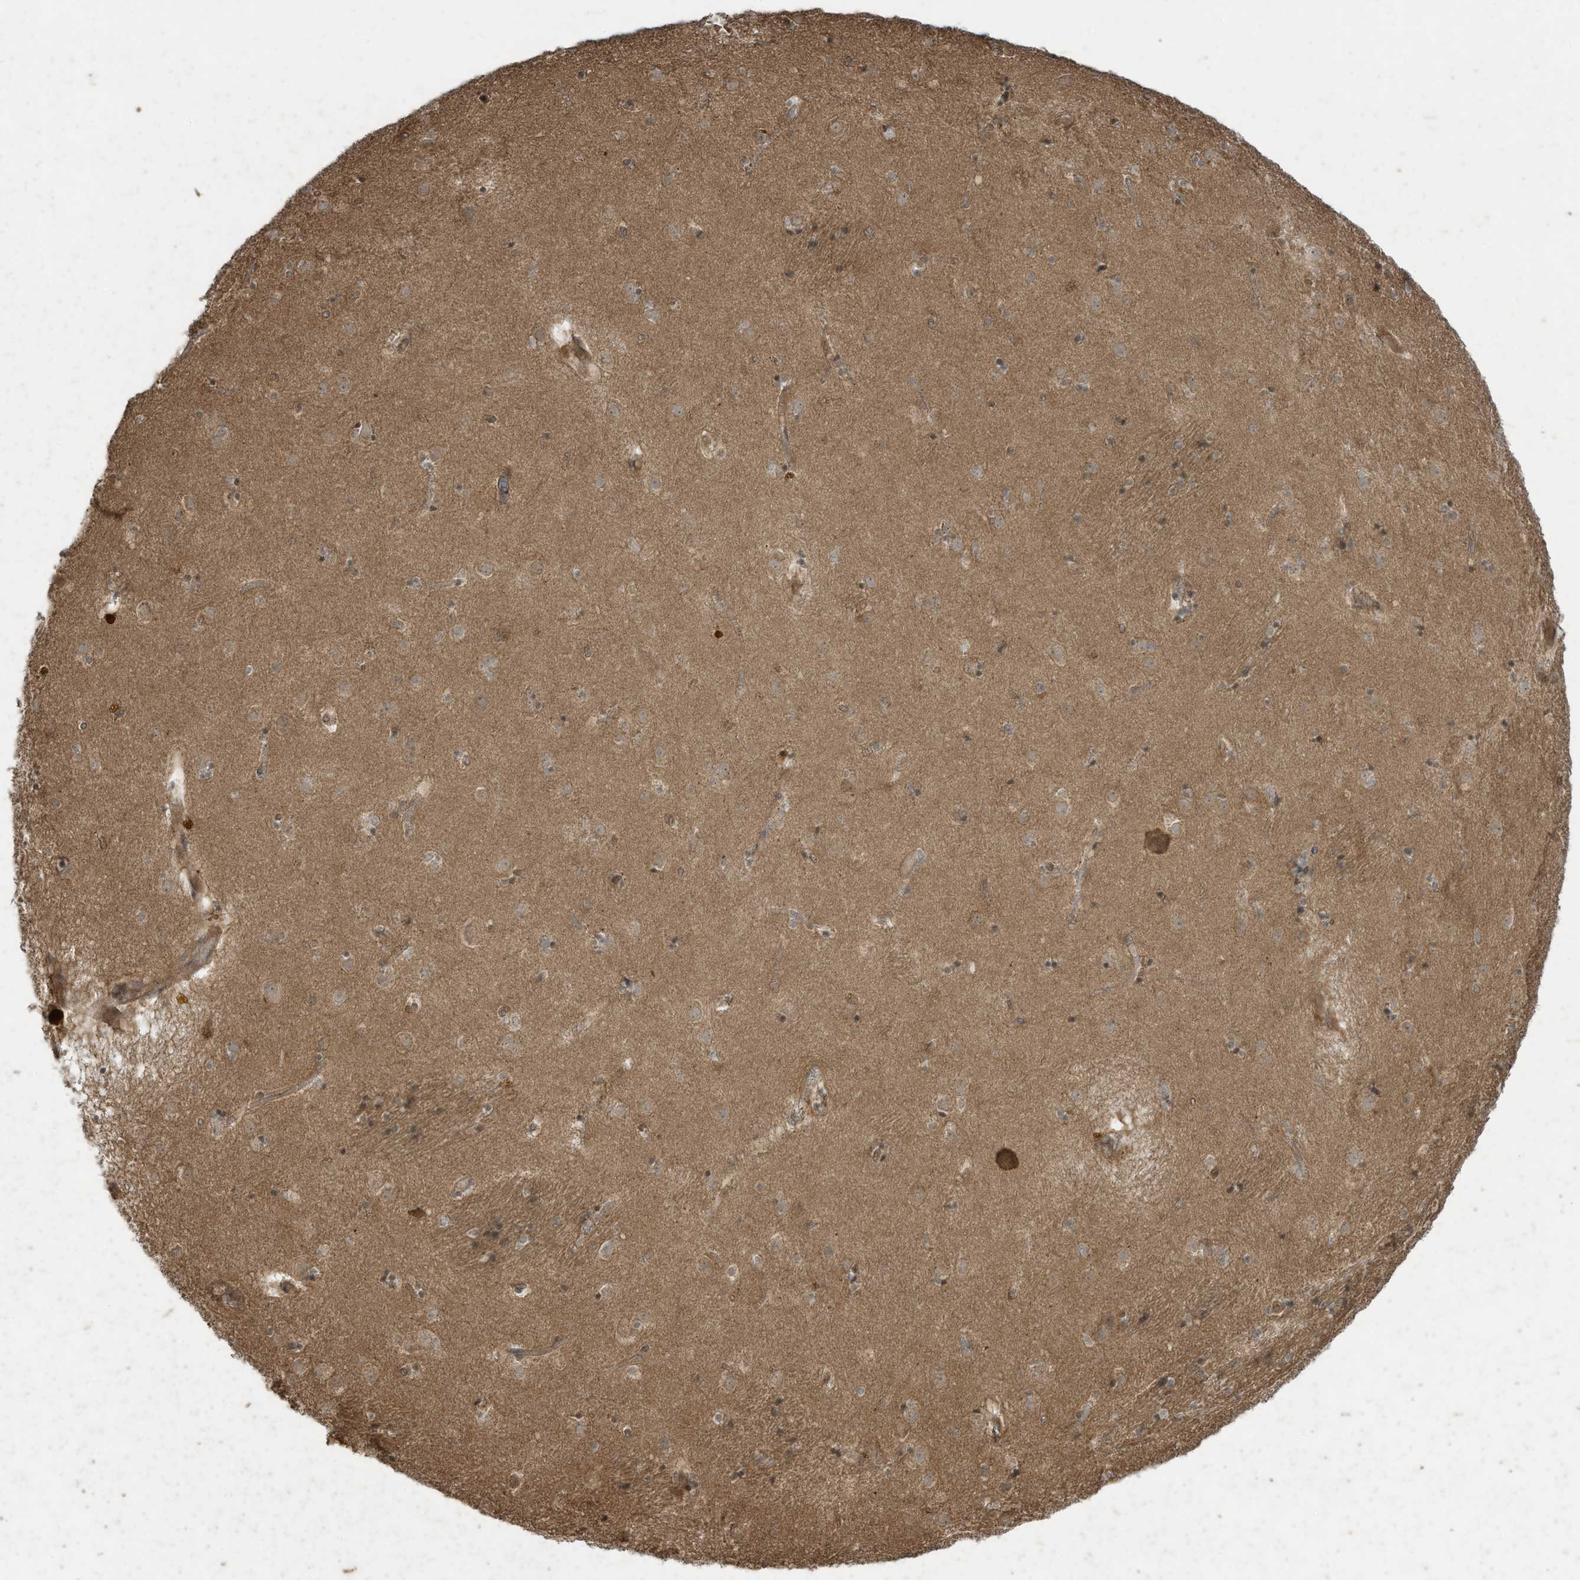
{"staining": {"intensity": "weak", "quantity": "25%-75%", "location": "cytoplasmic/membranous"}, "tissue": "caudate", "cell_type": "Glial cells", "image_type": "normal", "snomed": [{"axis": "morphology", "description": "Normal tissue, NOS"}, {"axis": "topography", "description": "Lateral ventricle wall"}], "caption": "Weak cytoplasmic/membranous protein positivity is appreciated in approximately 25%-75% of glial cells in caudate. (Stains: DAB in brown, nuclei in blue, Microscopy: brightfield microscopy at high magnification).", "gene": "MATN2", "patient": {"sex": "male", "age": 70}}